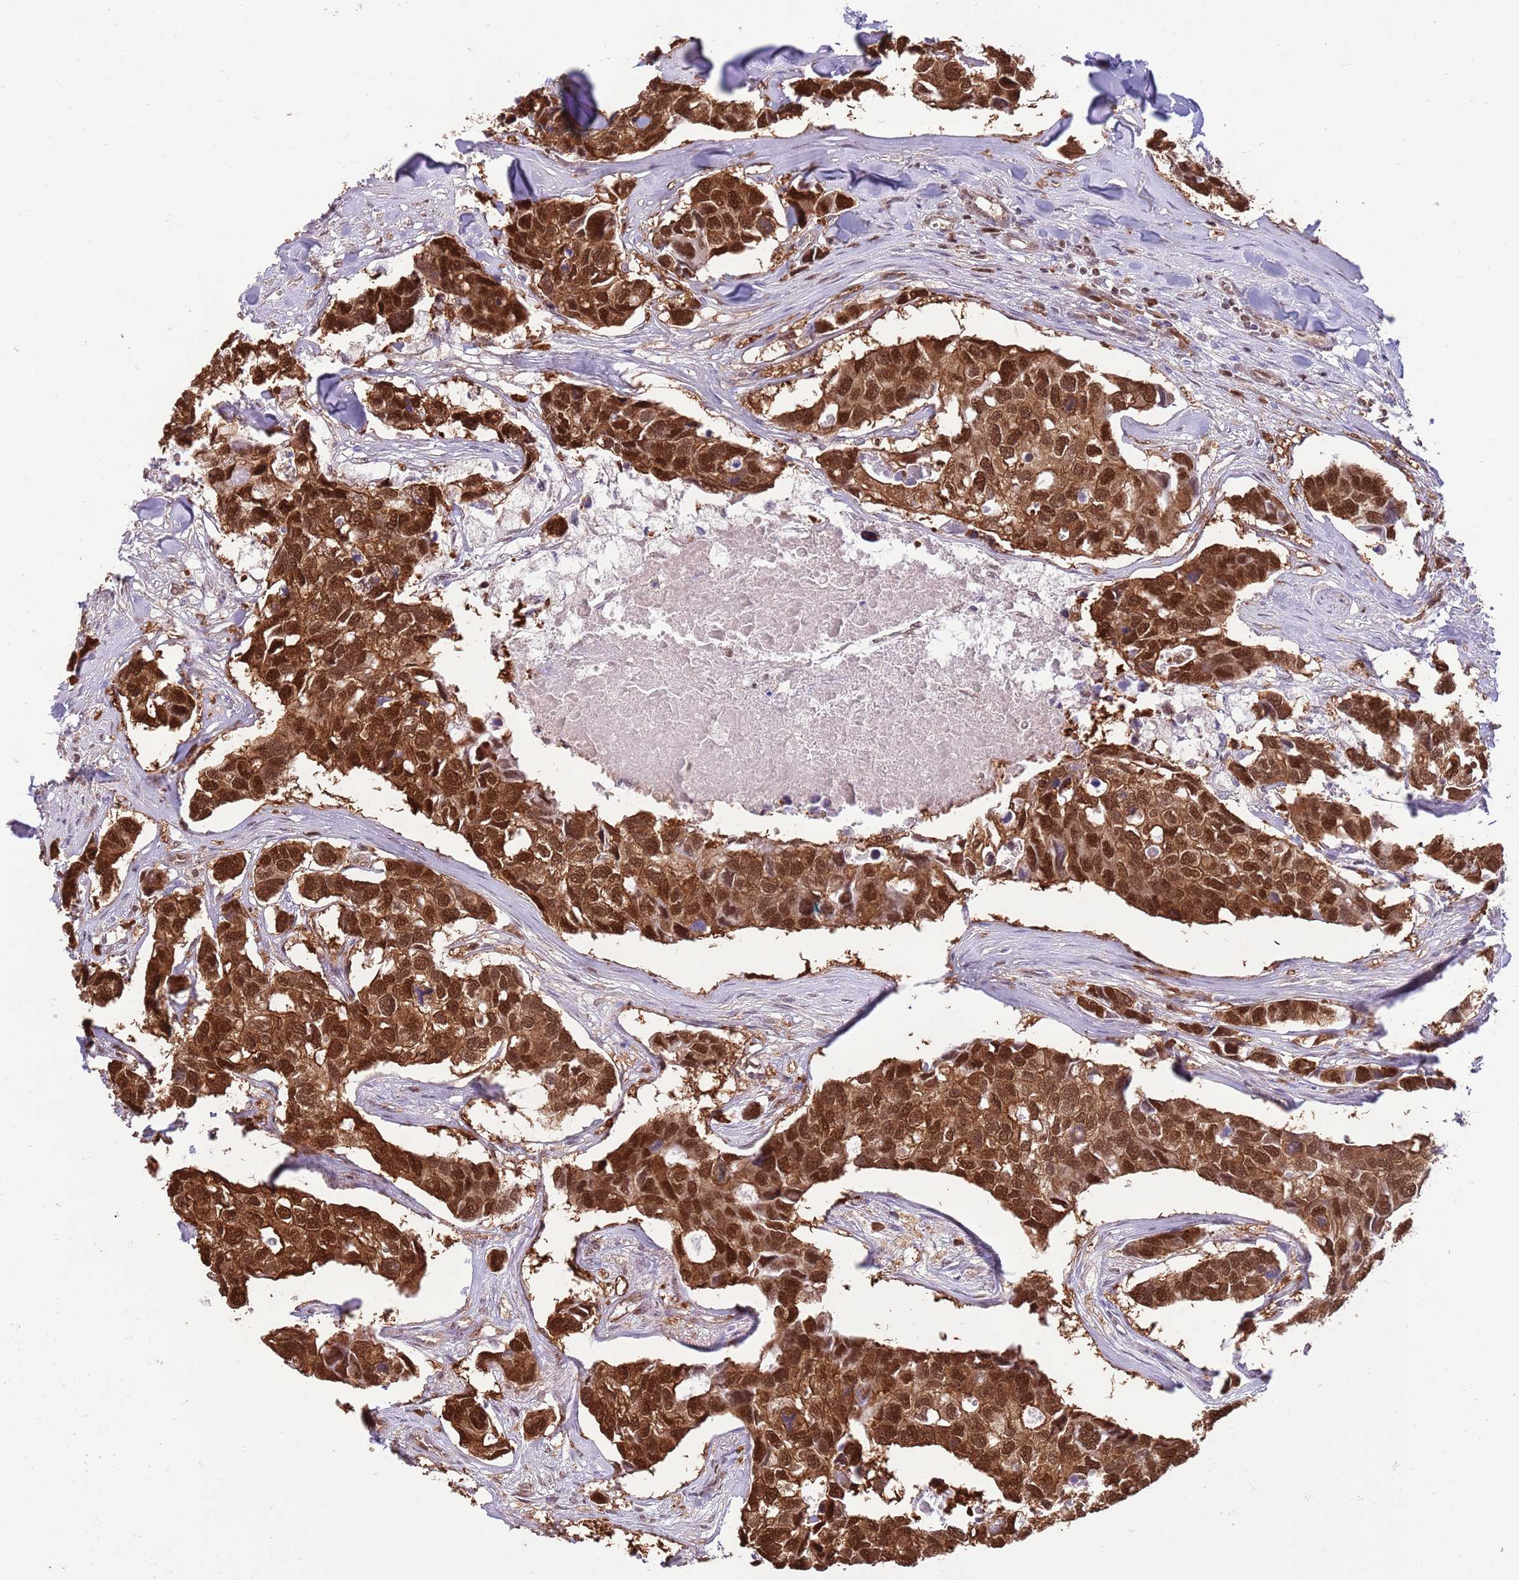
{"staining": {"intensity": "strong", "quantity": ">75%", "location": "cytoplasmic/membranous,nuclear"}, "tissue": "breast cancer", "cell_type": "Tumor cells", "image_type": "cancer", "snomed": [{"axis": "morphology", "description": "Duct carcinoma"}, {"axis": "topography", "description": "Breast"}], "caption": "This is a micrograph of immunohistochemistry (IHC) staining of invasive ductal carcinoma (breast), which shows strong expression in the cytoplasmic/membranous and nuclear of tumor cells.", "gene": "NSFL1C", "patient": {"sex": "female", "age": 83}}